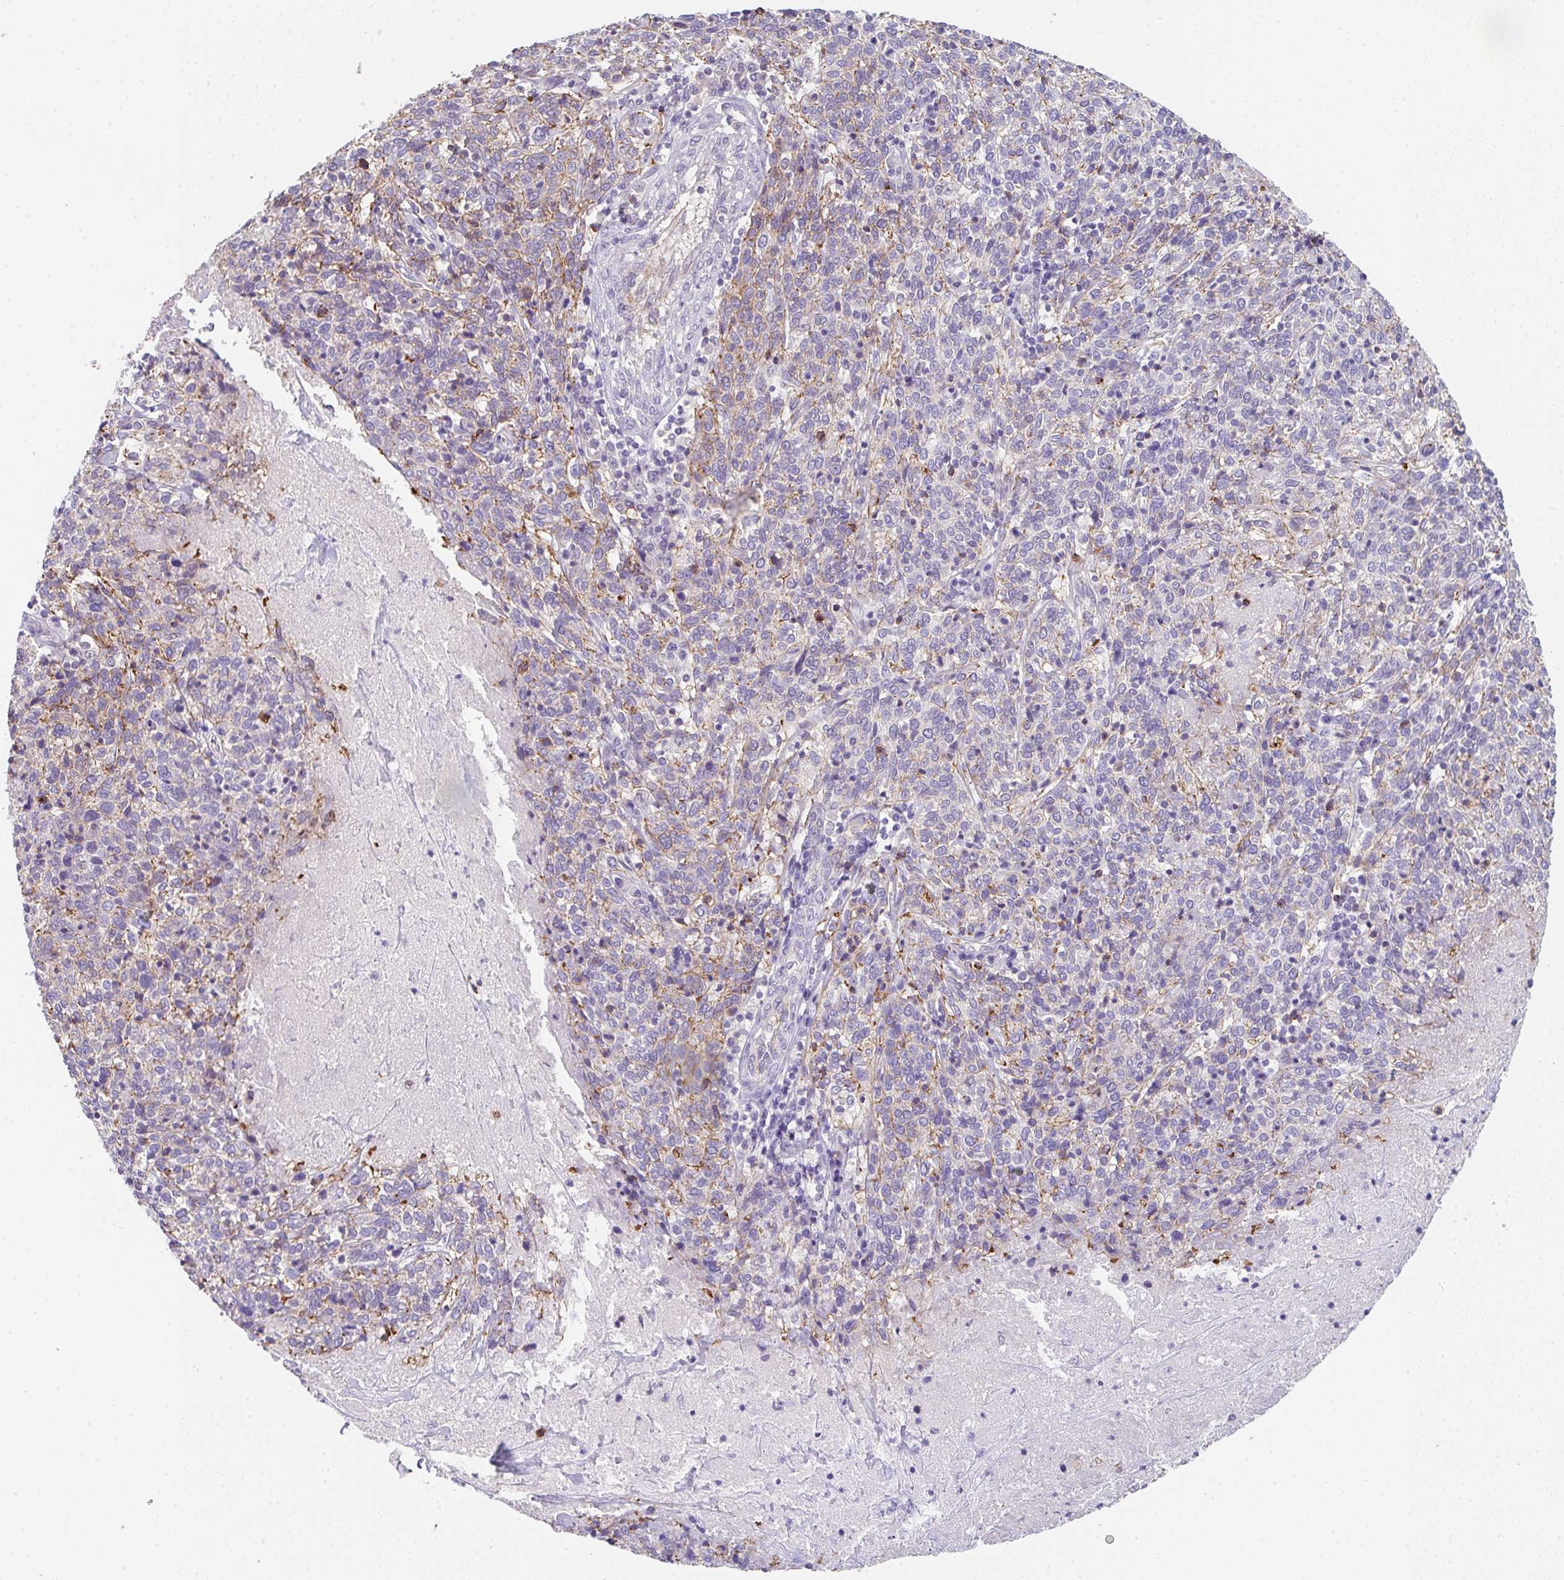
{"staining": {"intensity": "weak", "quantity": "25%-75%", "location": "cytoplasmic/membranous"}, "tissue": "cervical cancer", "cell_type": "Tumor cells", "image_type": "cancer", "snomed": [{"axis": "morphology", "description": "Squamous cell carcinoma, NOS"}, {"axis": "topography", "description": "Cervix"}], "caption": "There is low levels of weak cytoplasmic/membranous expression in tumor cells of squamous cell carcinoma (cervical), as demonstrated by immunohistochemical staining (brown color).", "gene": "DBN1", "patient": {"sex": "female", "age": 46}}